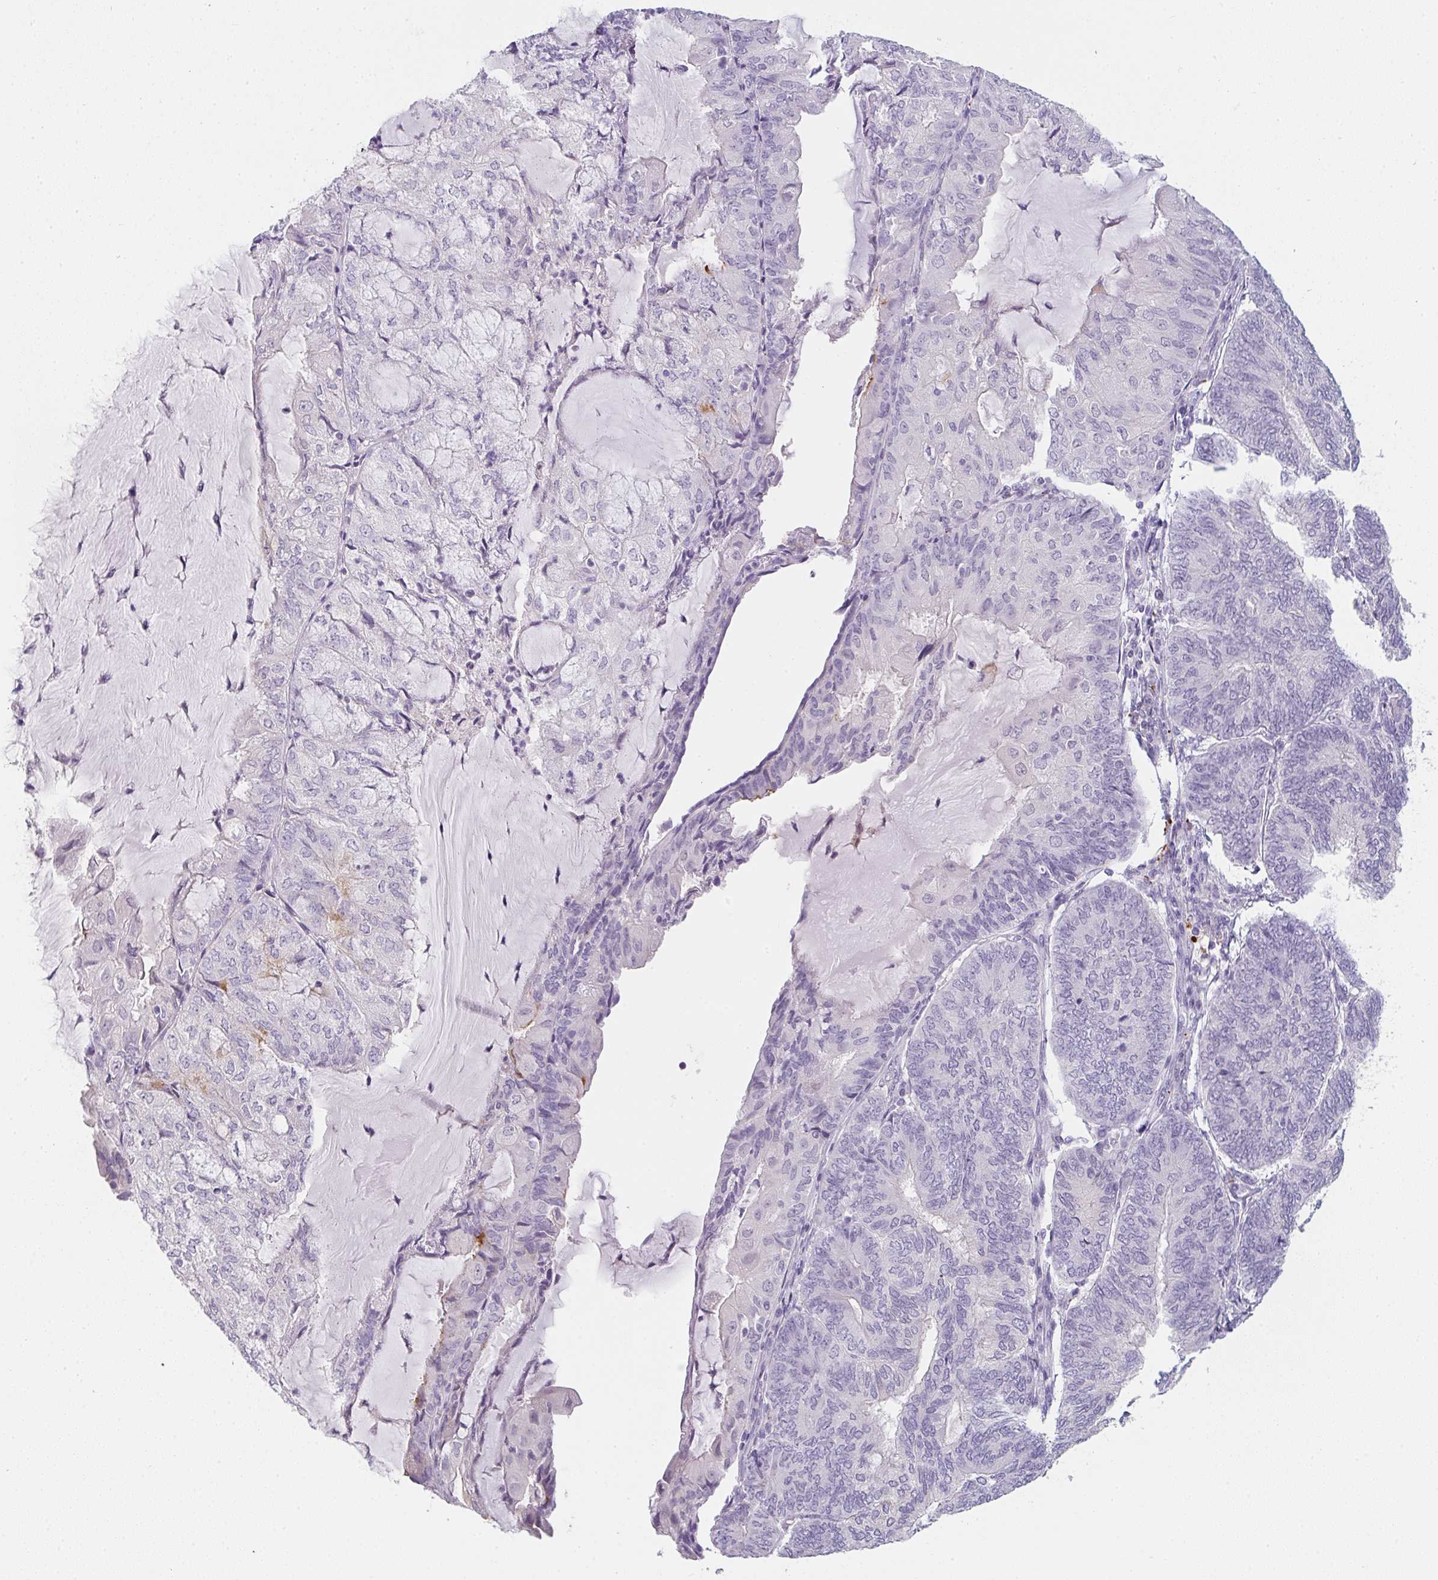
{"staining": {"intensity": "moderate", "quantity": "<25%", "location": "cytoplasmic/membranous"}, "tissue": "endometrial cancer", "cell_type": "Tumor cells", "image_type": "cancer", "snomed": [{"axis": "morphology", "description": "Adenocarcinoma, NOS"}, {"axis": "topography", "description": "Endometrium"}], "caption": "Endometrial cancer (adenocarcinoma) tissue exhibits moderate cytoplasmic/membranous staining in about <25% of tumor cells The staining was performed using DAB (3,3'-diaminobenzidine), with brown indicating positive protein expression. Nuclei are stained blue with hematoxylin.", "gene": "C1QTNF8", "patient": {"sex": "female", "age": 81}}